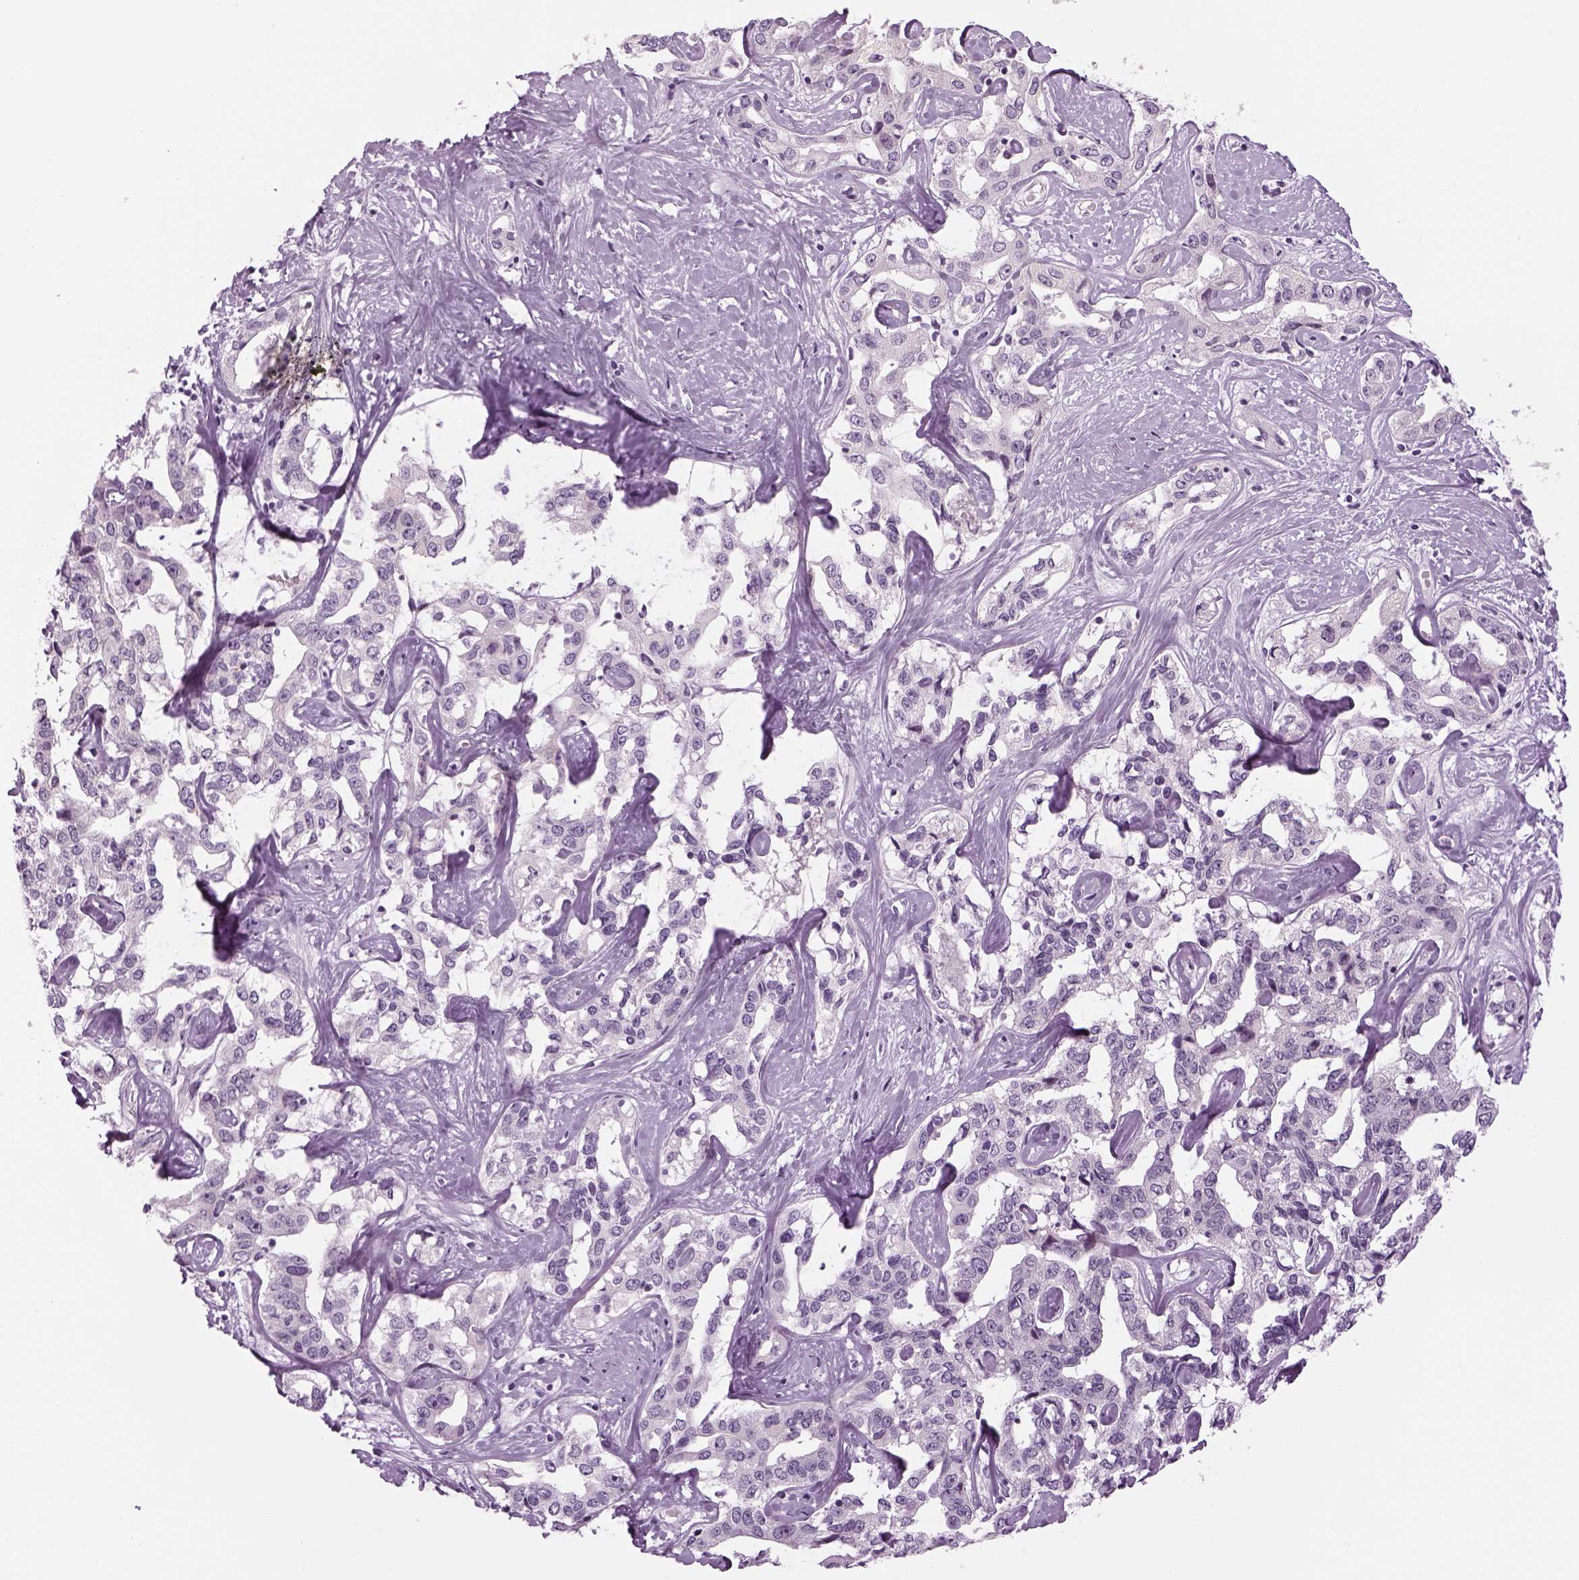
{"staining": {"intensity": "negative", "quantity": "none", "location": "none"}, "tissue": "liver cancer", "cell_type": "Tumor cells", "image_type": "cancer", "snomed": [{"axis": "morphology", "description": "Cholangiocarcinoma"}, {"axis": "topography", "description": "Liver"}], "caption": "Immunohistochemistry of liver cancer shows no expression in tumor cells.", "gene": "LRRIQ3", "patient": {"sex": "male", "age": 59}}